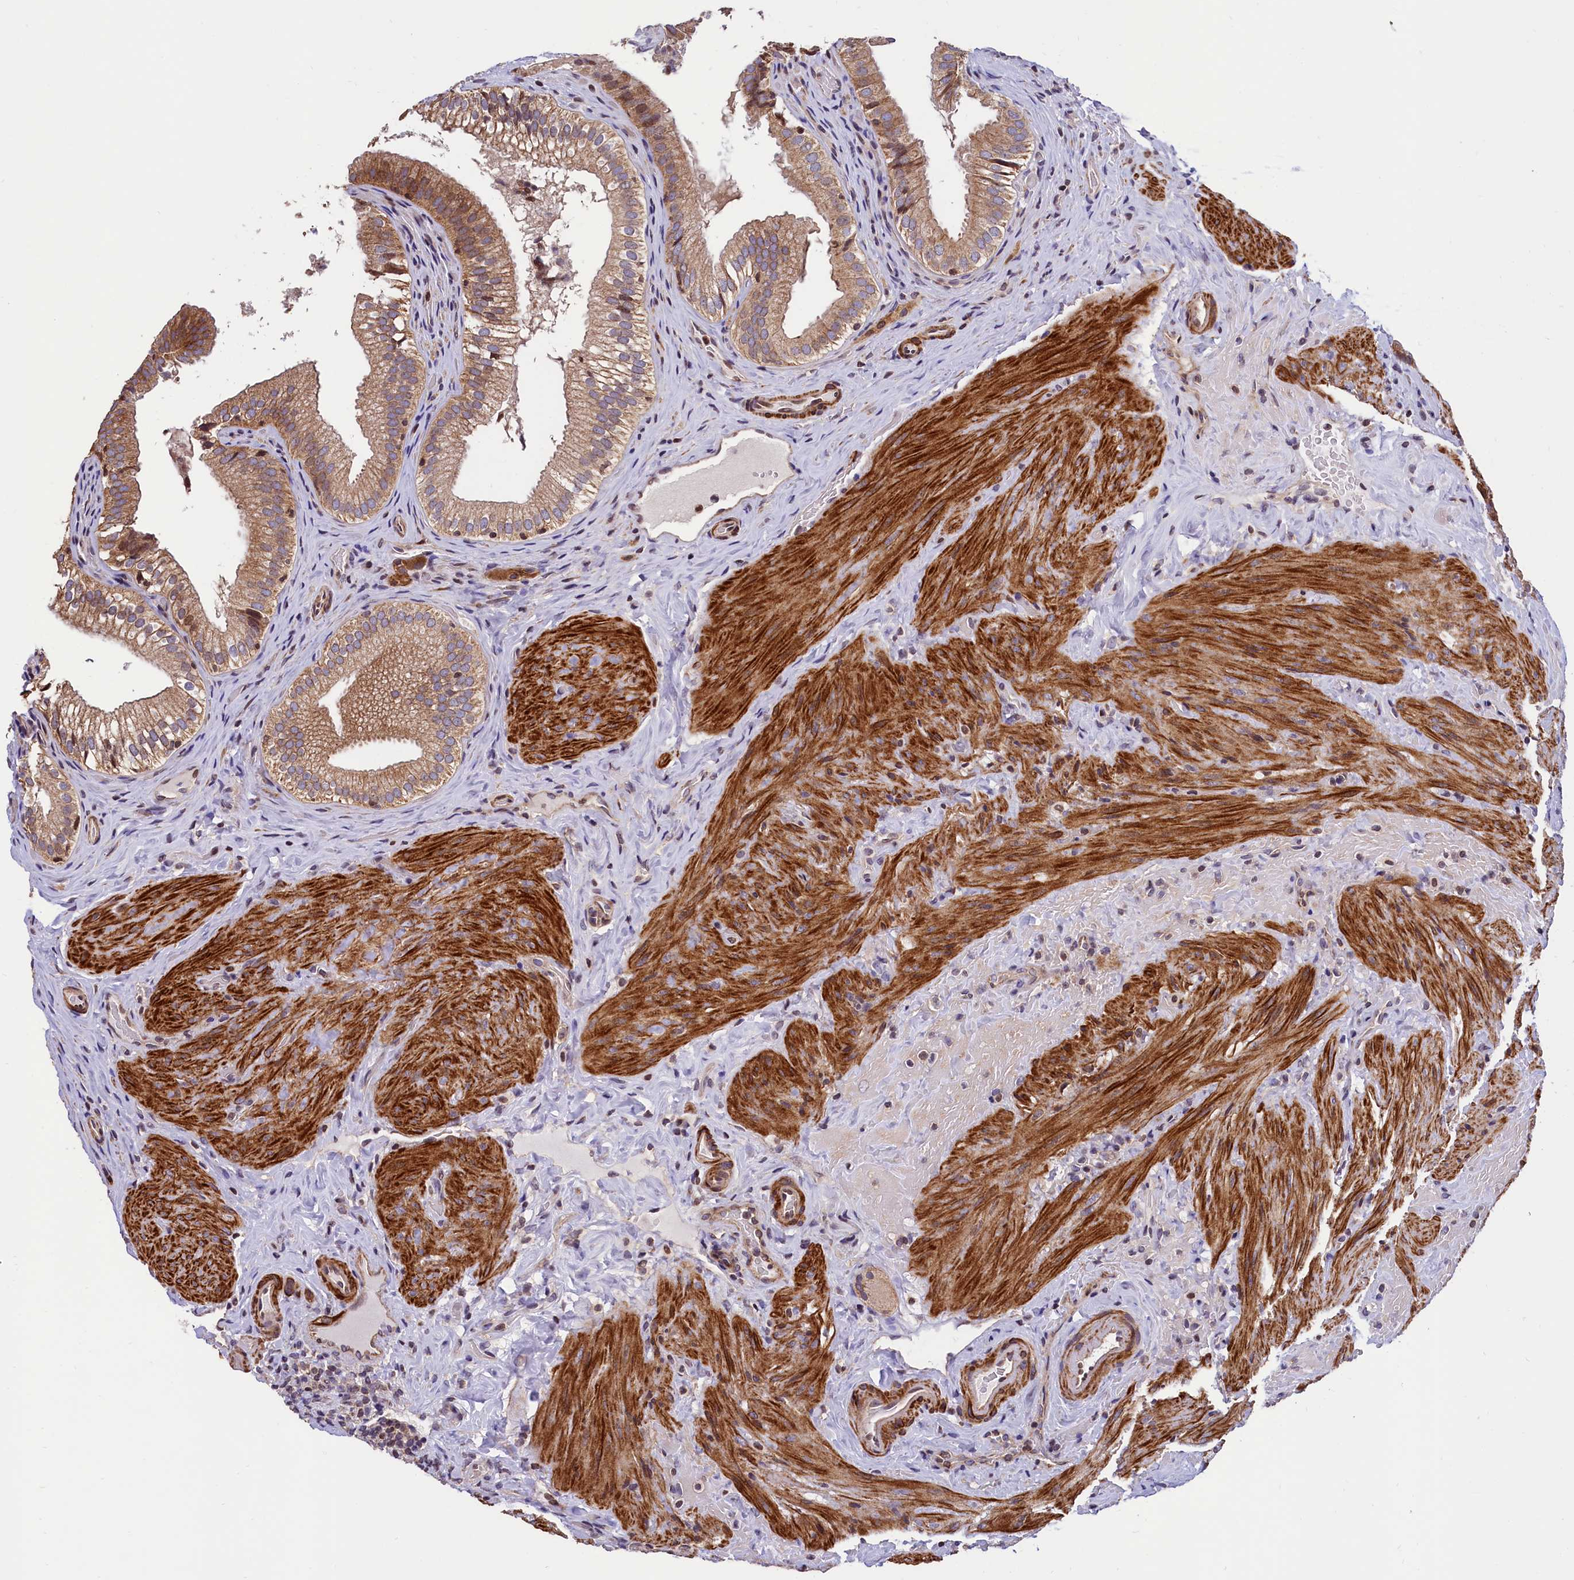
{"staining": {"intensity": "moderate", "quantity": ">75%", "location": "cytoplasmic/membranous"}, "tissue": "gallbladder", "cell_type": "Glandular cells", "image_type": "normal", "snomed": [{"axis": "morphology", "description": "Normal tissue, NOS"}, {"axis": "topography", "description": "Gallbladder"}], "caption": "Immunohistochemistry (DAB) staining of benign gallbladder exhibits moderate cytoplasmic/membranous protein staining in about >75% of glandular cells.", "gene": "ZNF2", "patient": {"sex": "female", "age": 30}}